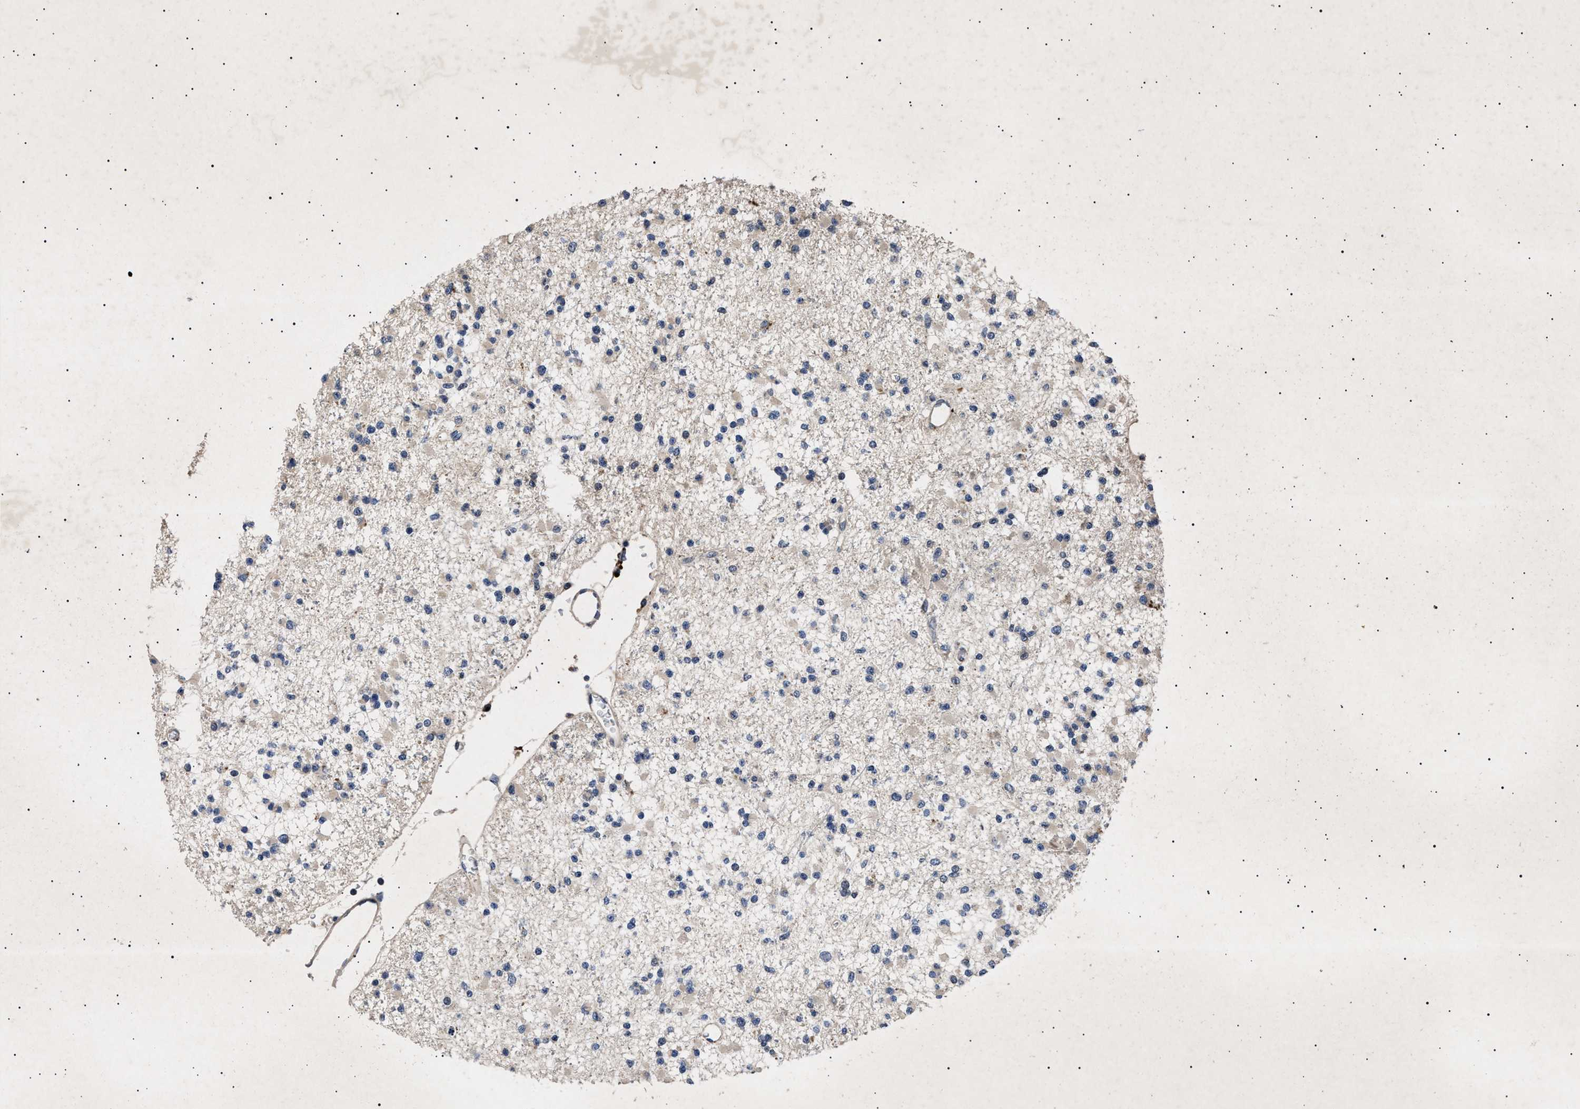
{"staining": {"intensity": "weak", "quantity": "<25%", "location": "cytoplasmic/membranous"}, "tissue": "glioma", "cell_type": "Tumor cells", "image_type": "cancer", "snomed": [{"axis": "morphology", "description": "Glioma, malignant, Low grade"}, {"axis": "topography", "description": "Brain"}], "caption": "The IHC photomicrograph has no significant positivity in tumor cells of glioma tissue.", "gene": "ITGB5", "patient": {"sex": "female", "age": 22}}